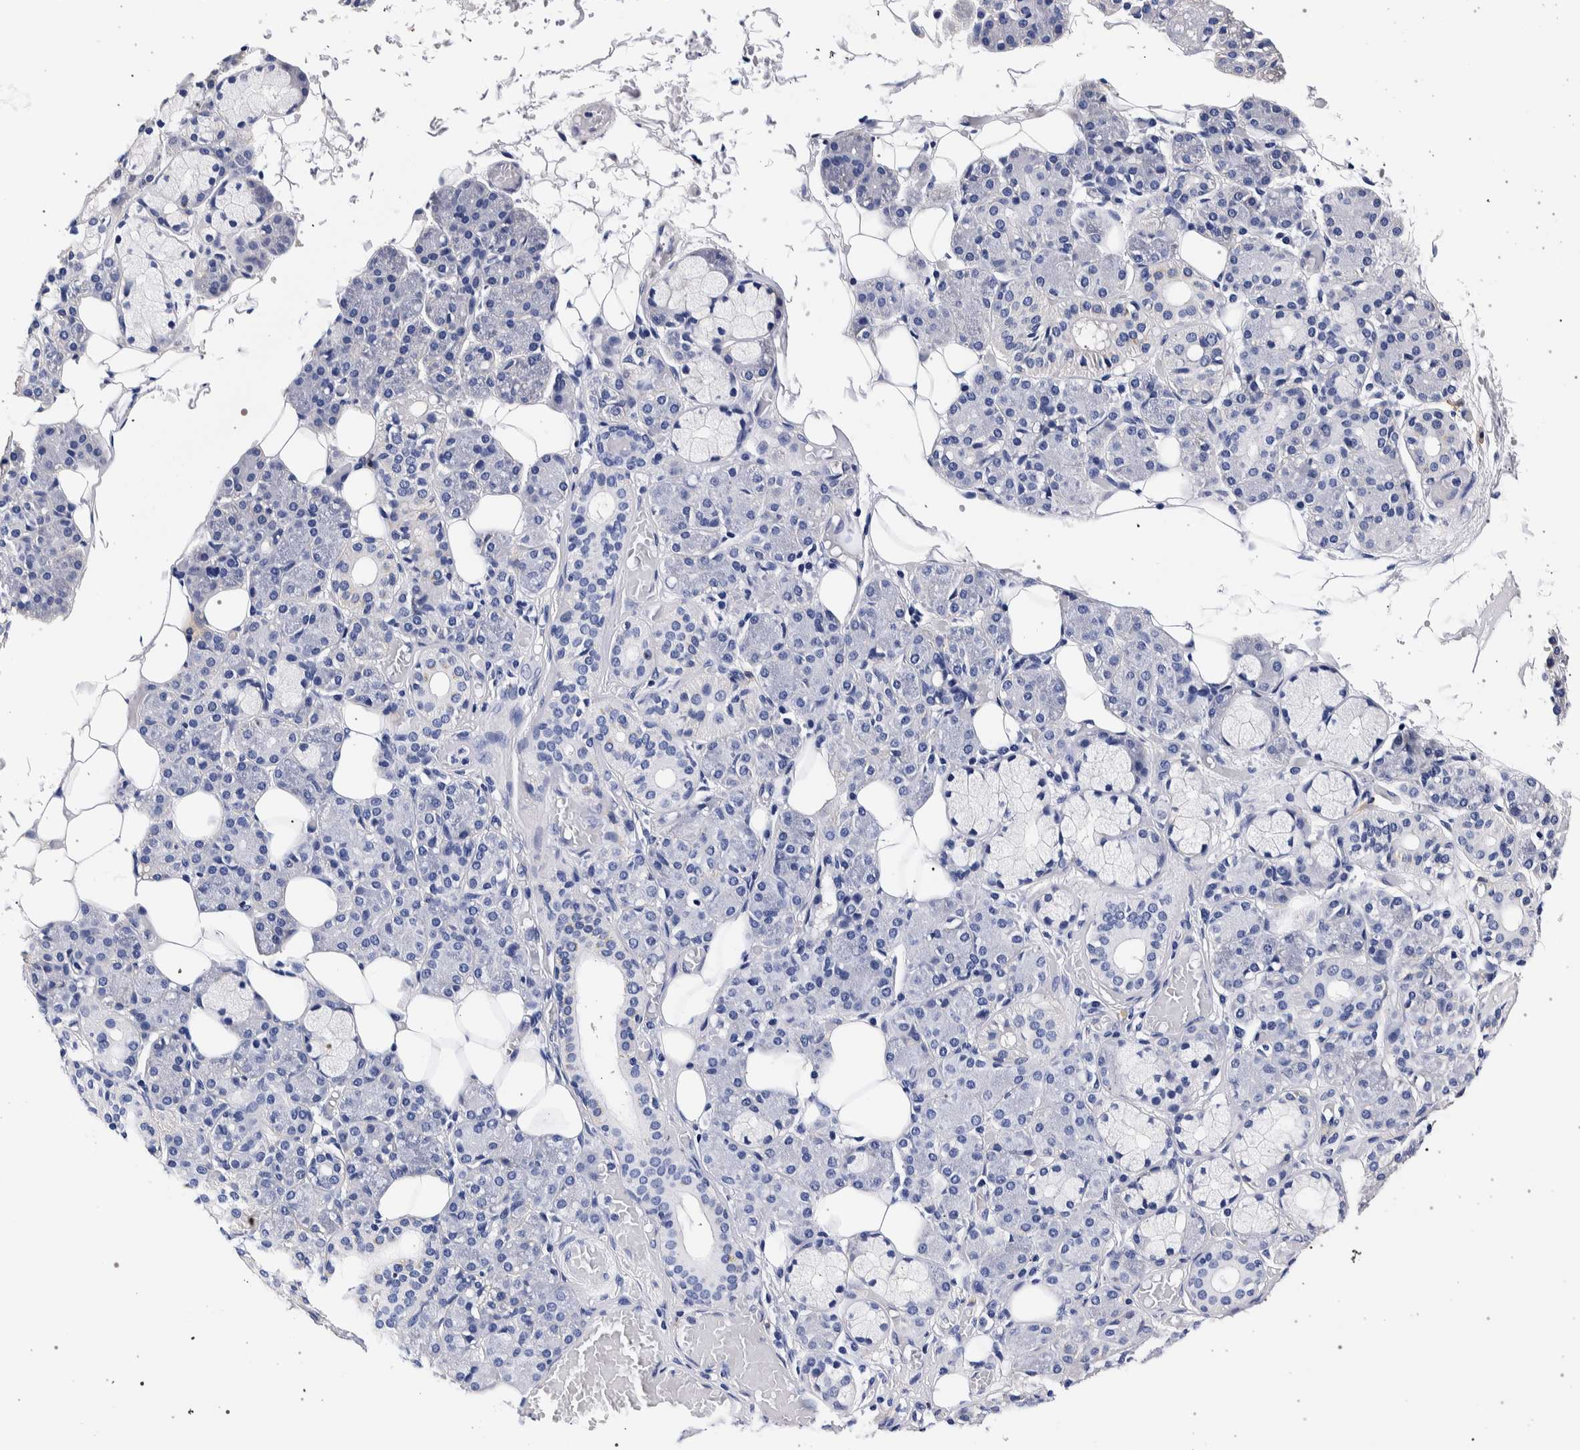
{"staining": {"intensity": "negative", "quantity": "none", "location": "none"}, "tissue": "salivary gland", "cell_type": "Glandular cells", "image_type": "normal", "snomed": [{"axis": "morphology", "description": "Normal tissue, NOS"}, {"axis": "topography", "description": "Salivary gland"}], "caption": "DAB (3,3'-diaminobenzidine) immunohistochemical staining of unremarkable human salivary gland reveals no significant staining in glandular cells.", "gene": "NIBAN2", "patient": {"sex": "male", "age": 63}}